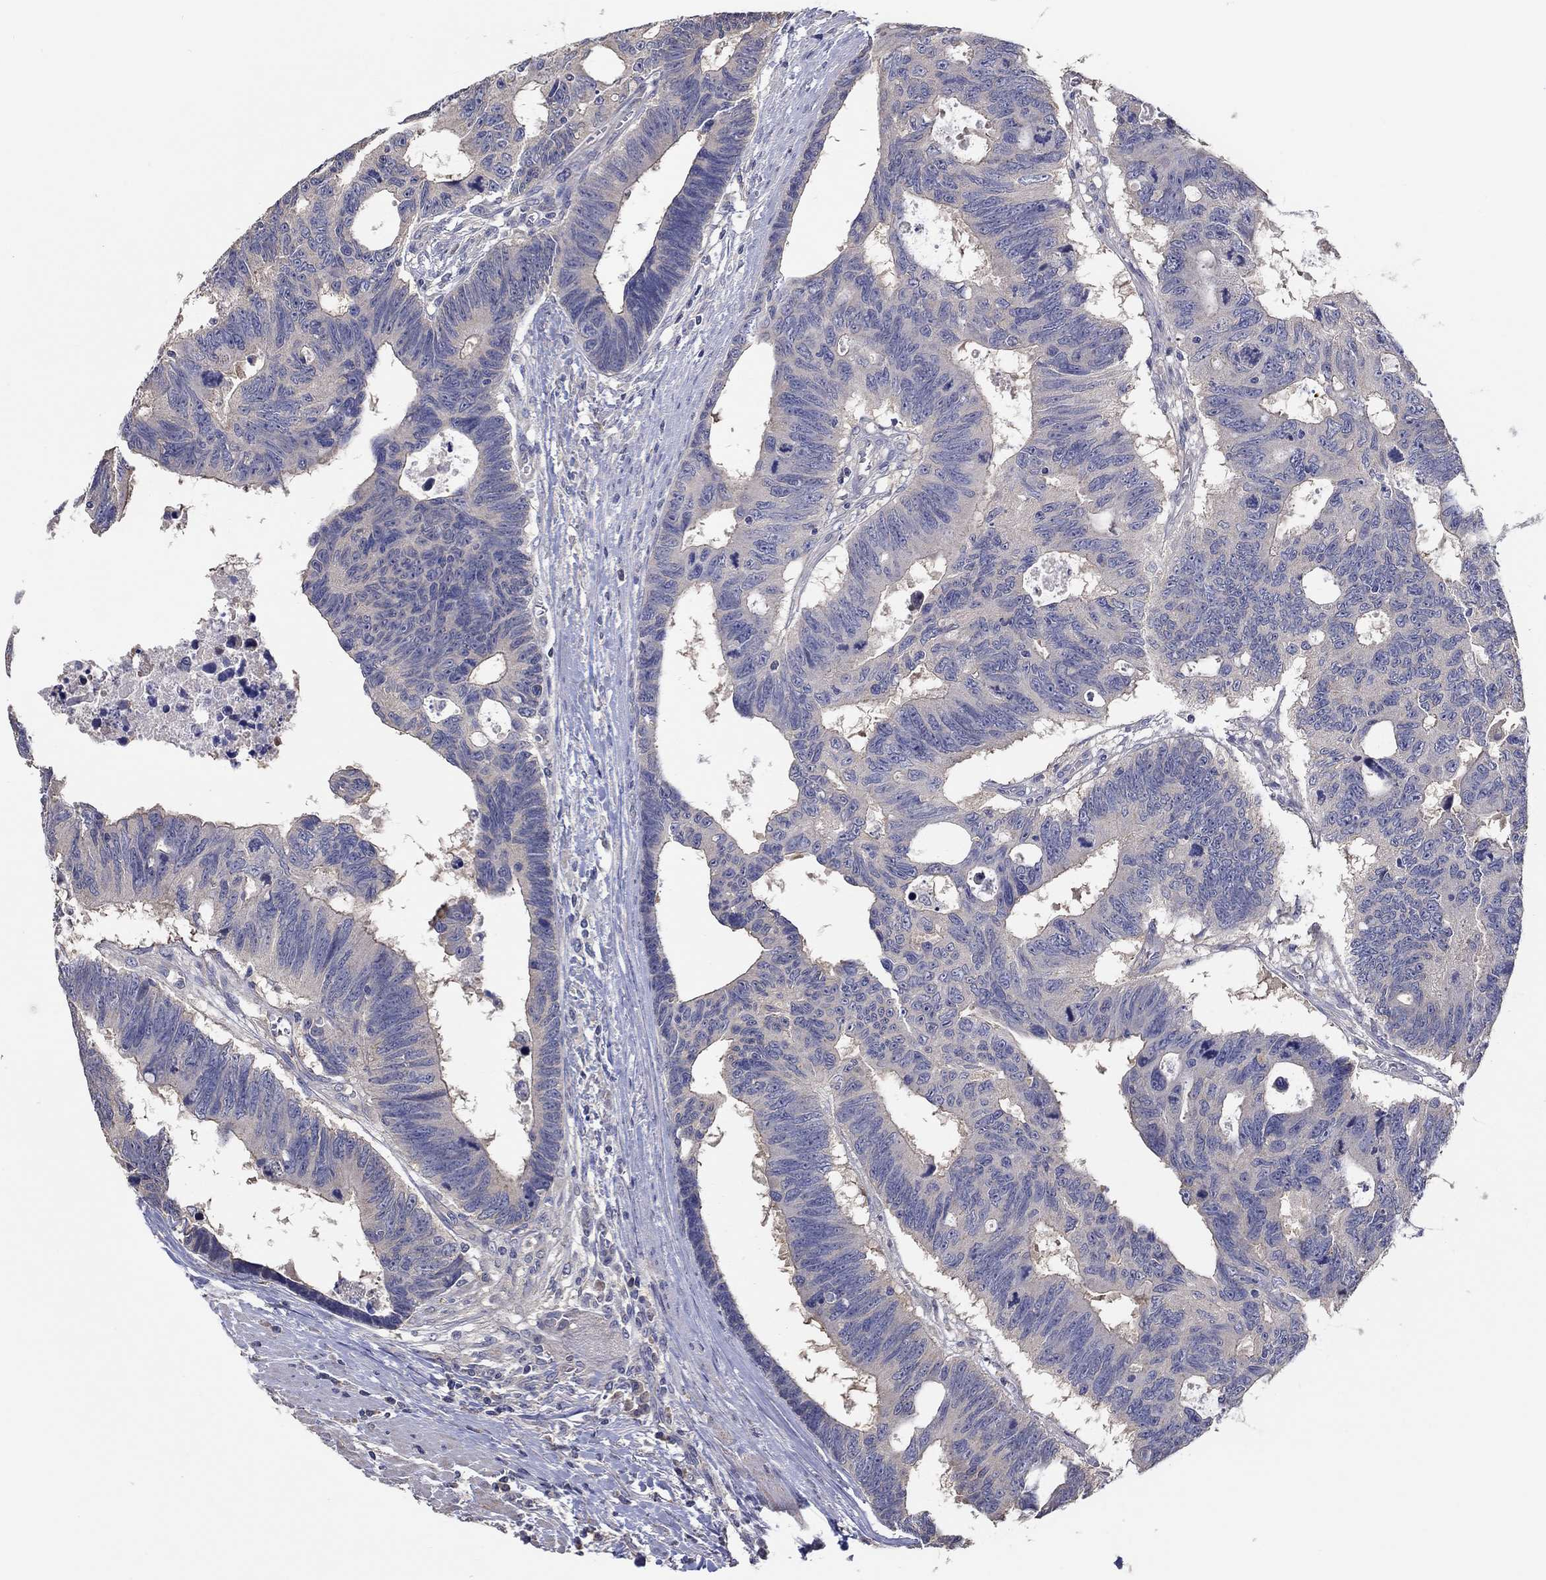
{"staining": {"intensity": "negative", "quantity": "none", "location": "none"}, "tissue": "colorectal cancer", "cell_type": "Tumor cells", "image_type": "cancer", "snomed": [{"axis": "morphology", "description": "Adenocarcinoma, NOS"}, {"axis": "topography", "description": "Colon"}], "caption": "High power microscopy photomicrograph of an IHC histopathology image of colorectal adenocarcinoma, revealing no significant positivity in tumor cells.", "gene": "DOCK3", "patient": {"sex": "female", "age": 77}}